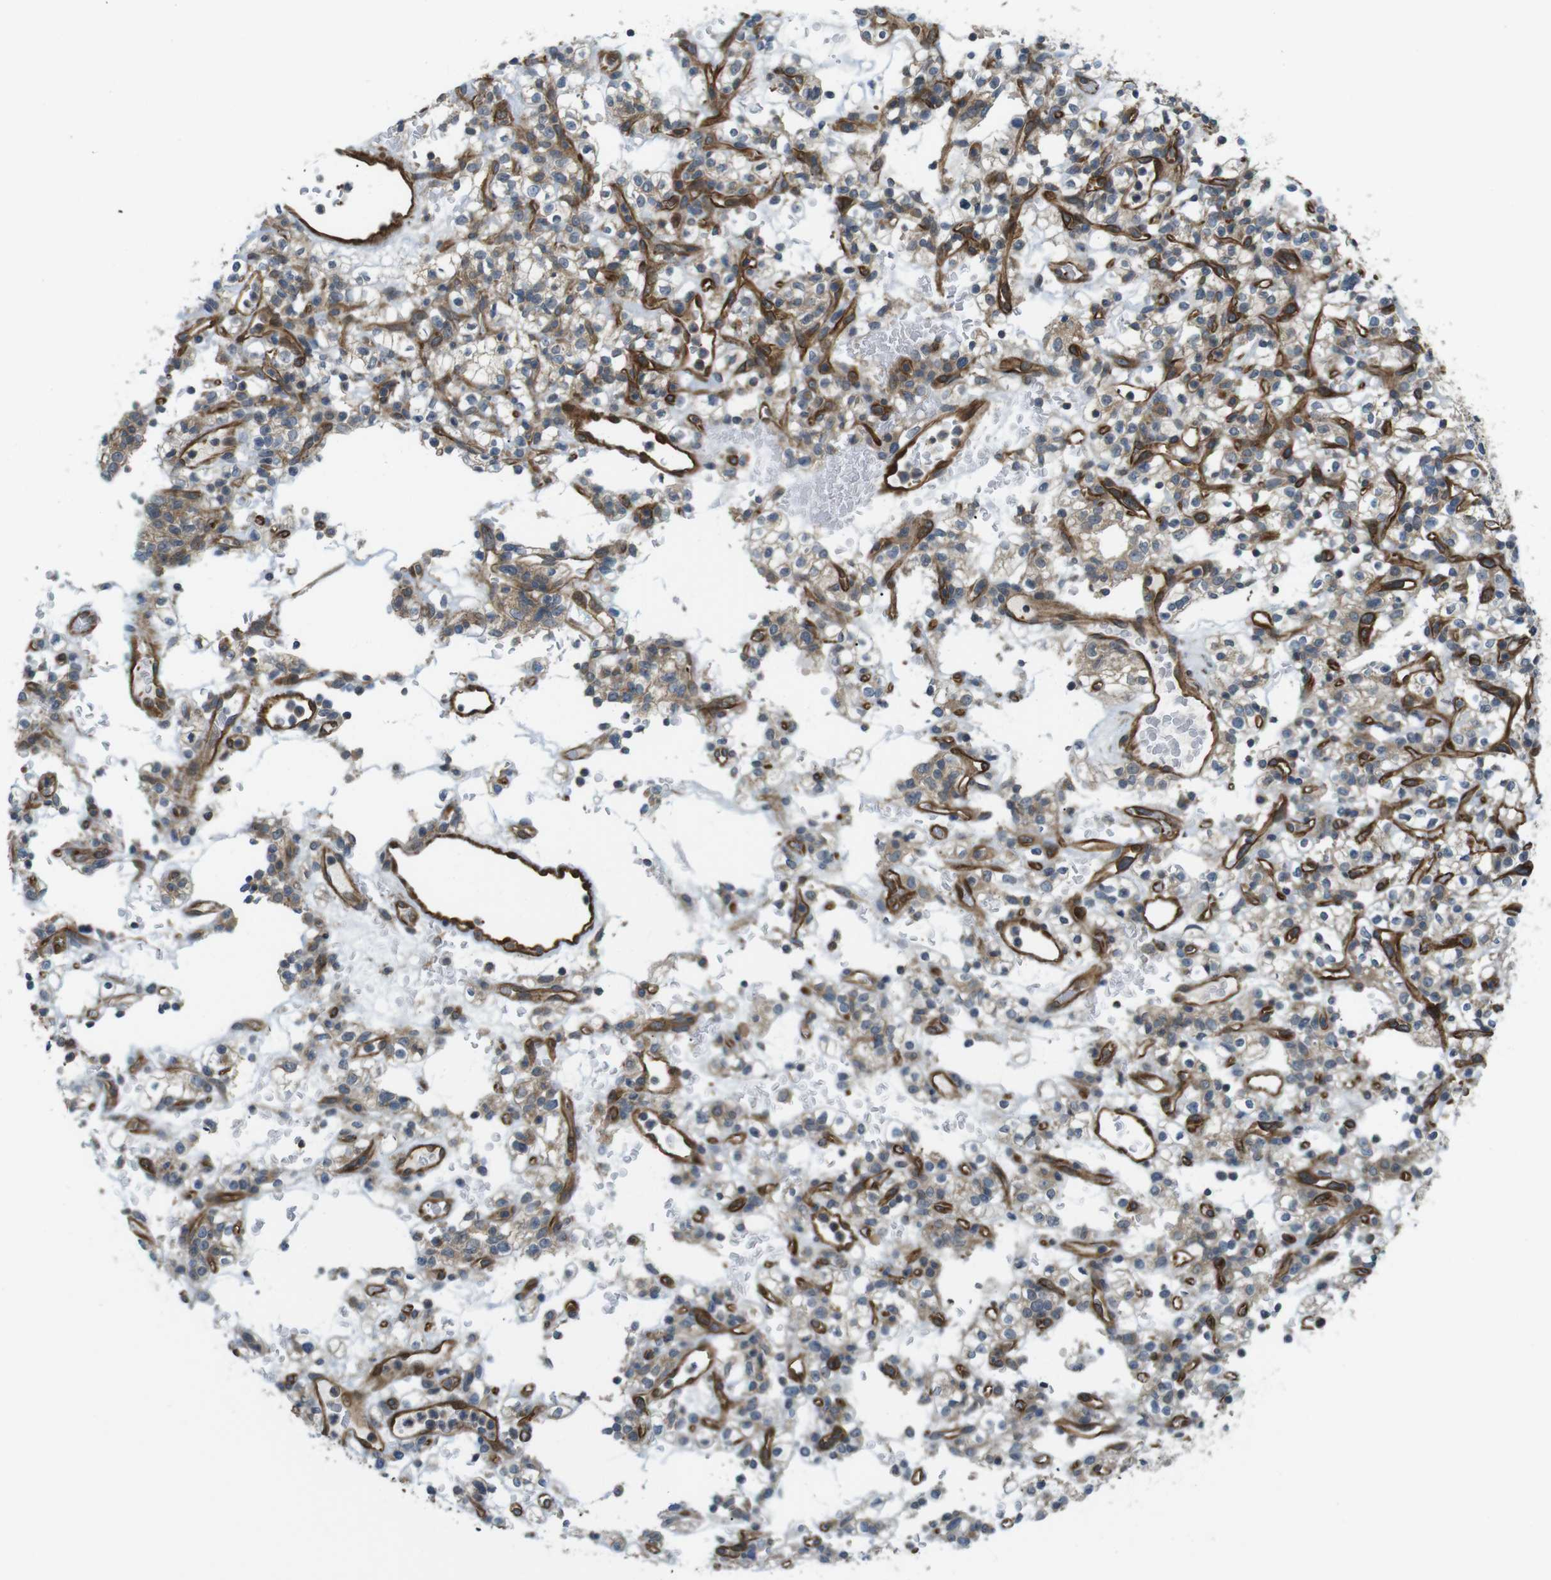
{"staining": {"intensity": "weak", "quantity": "<25%", "location": "cytoplasmic/membranous"}, "tissue": "renal cancer", "cell_type": "Tumor cells", "image_type": "cancer", "snomed": [{"axis": "morphology", "description": "Normal tissue, NOS"}, {"axis": "morphology", "description": "Adenocarcinoma, NOS"}, {"axis": "topography", "description": "Kidney"}], "caption": "IHC histopathology image of neoplastic tissue: human adenocarcinoma (renal) stained with DAB exhibits no significant protein staining in tumor cells.", "gene": "TSC1", "patient": {"sex": "female", "age": 72}}